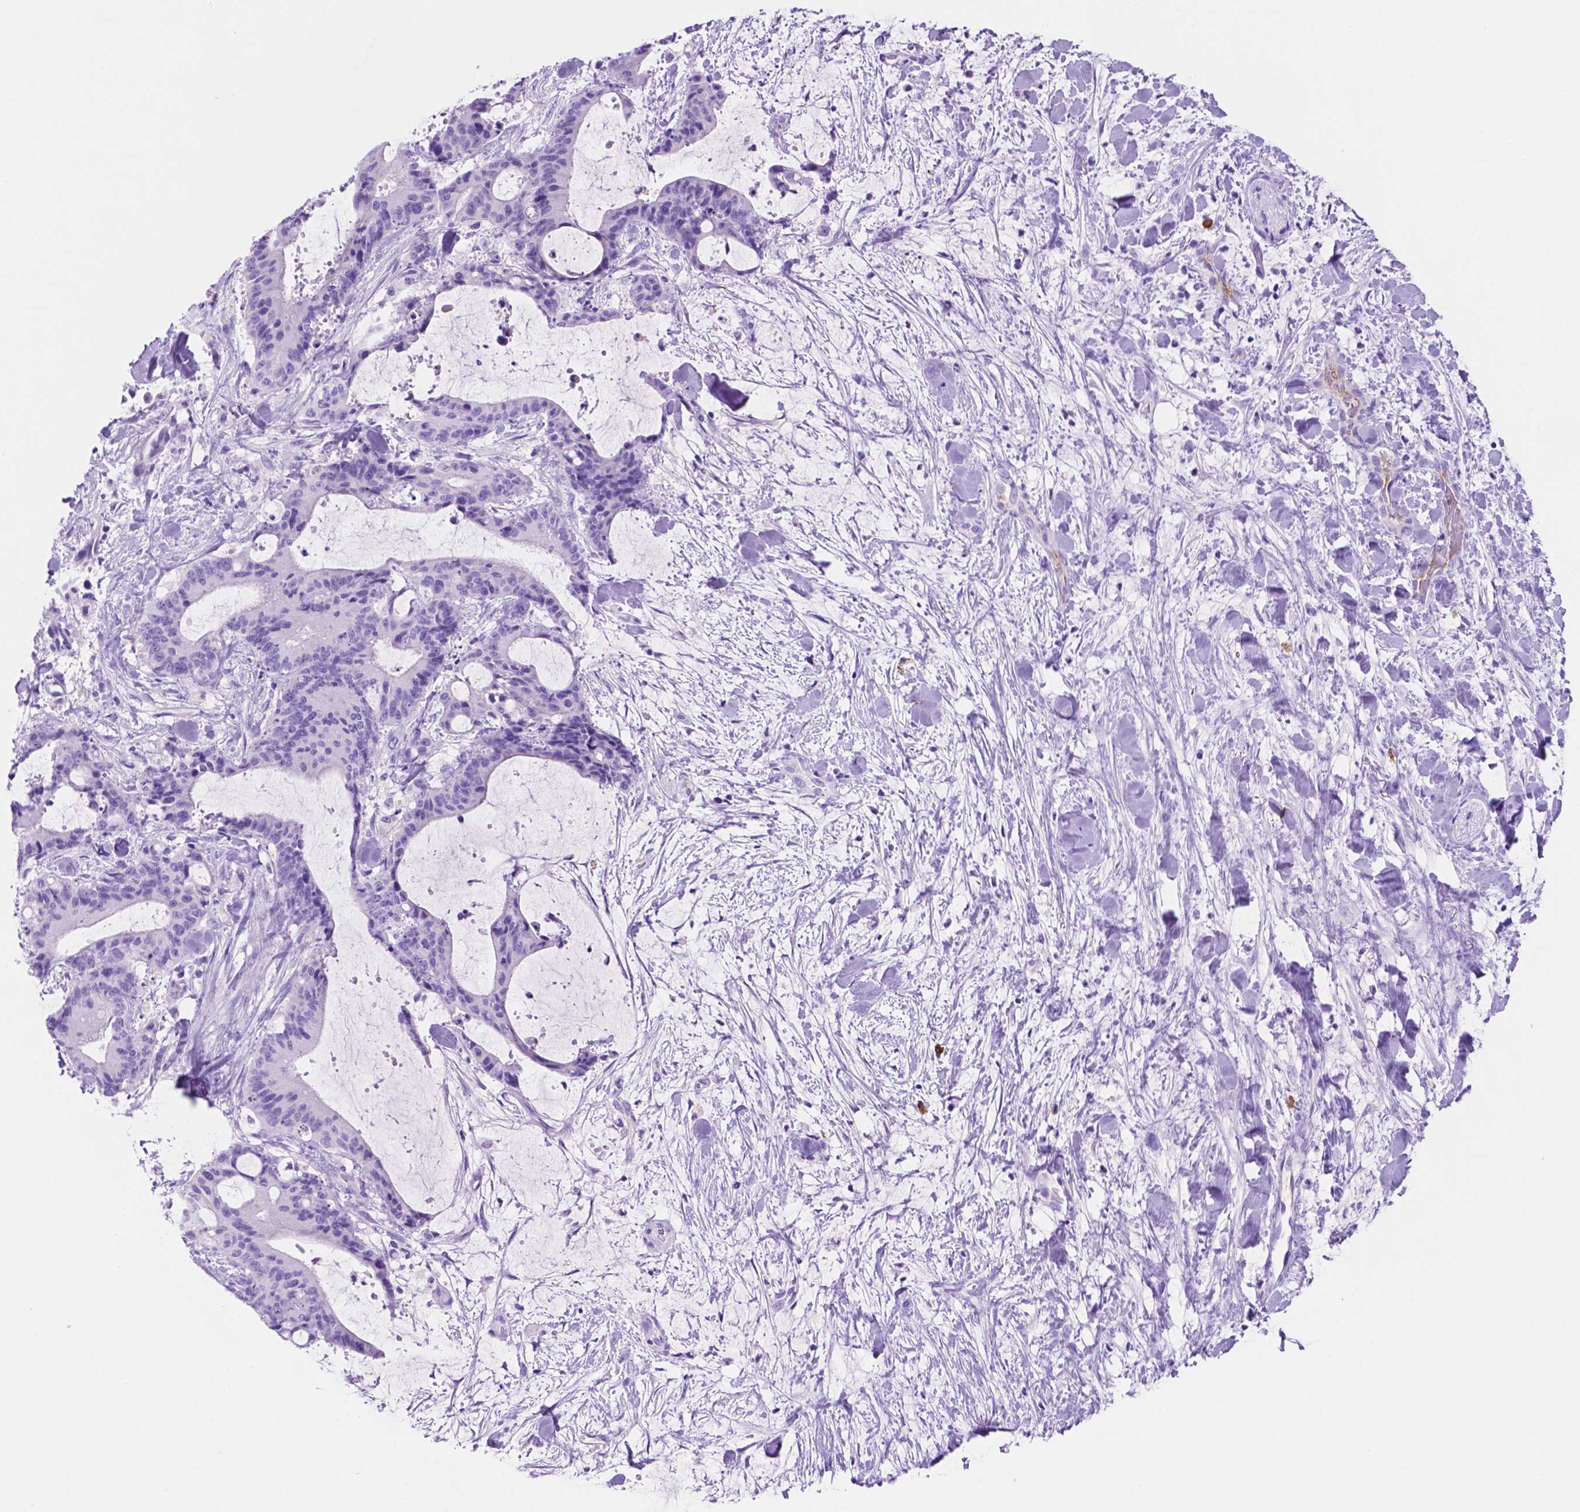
{"staining": {"intensity": "negative", "quantity": "none", "location": "none"}, "tissue": "liver cancer", "cell_type": "Tumor cells", "image_type": "cancer", "snomed": [{"axis": "morphology", "description": "Cholangiocarcinoma"}, {"axis": "topography", "description": "Liver"}], "caption": "Tumor cells are negative for brown protein staining in liver cancer (cholangiocarcinoma). Brightfield microscopy of immunohistochemistry (IHC) stained with DAB (brown) and hematoxylin (blue), captured at high magnification.", "gene": "FOXB2", "patient": {"sex": "female", "age": 73}}